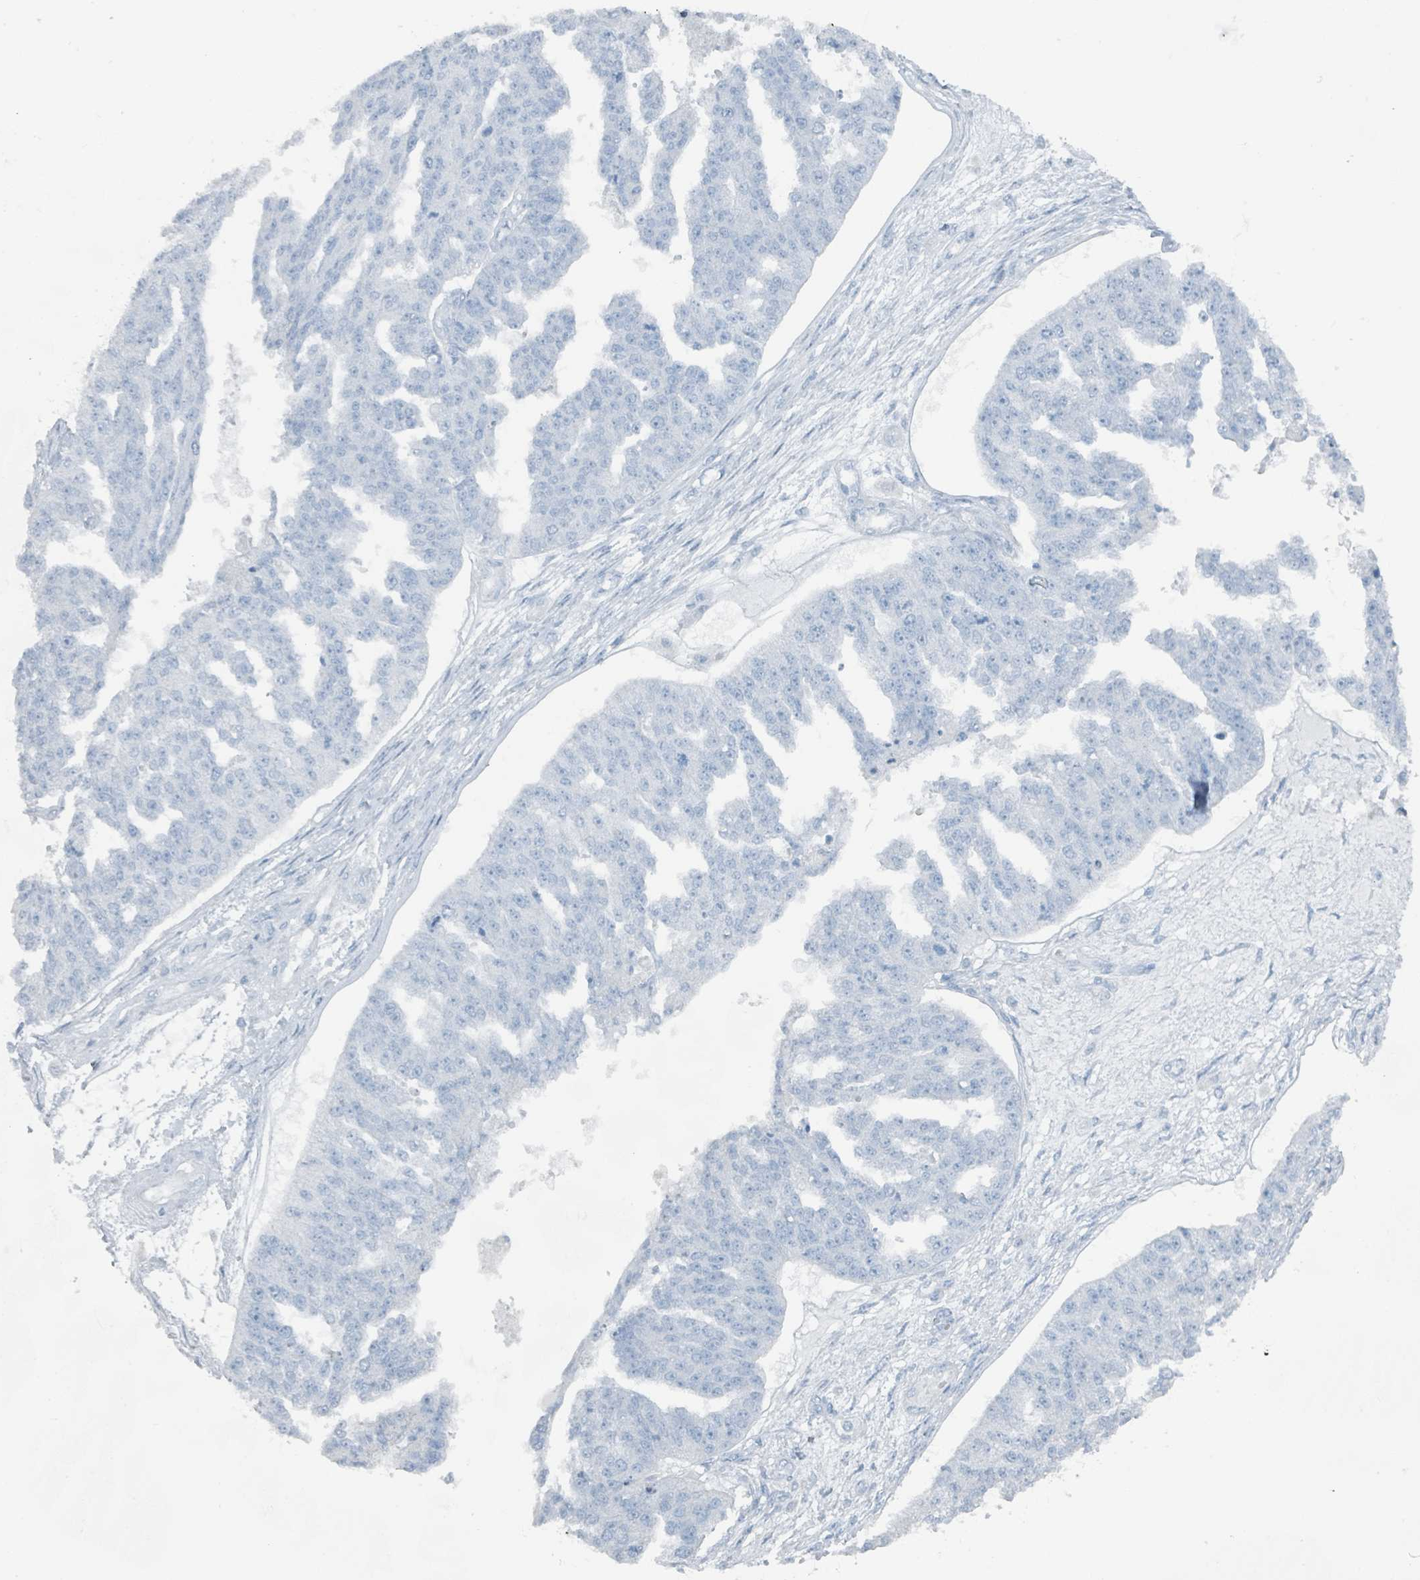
{"staining": {"intensity": "negative", "quantity": "none", "location": "none"}, "tissue": "ovarian cancer", "cell_type": "Tumor cells", "image_type": "cancer", "snomed": [{"axis": "morphology", "description": "Cystadenocarcinoma, serous, NOS"}, {"axis": "topography", "description": "Ovary"}], "caption": "Tumor cells are negative for brown protein staining in ovarian cancer (serous cystadenocarcinoma).", "gene": "GAMT", "patient": {"sex": "female", "age": 58}}